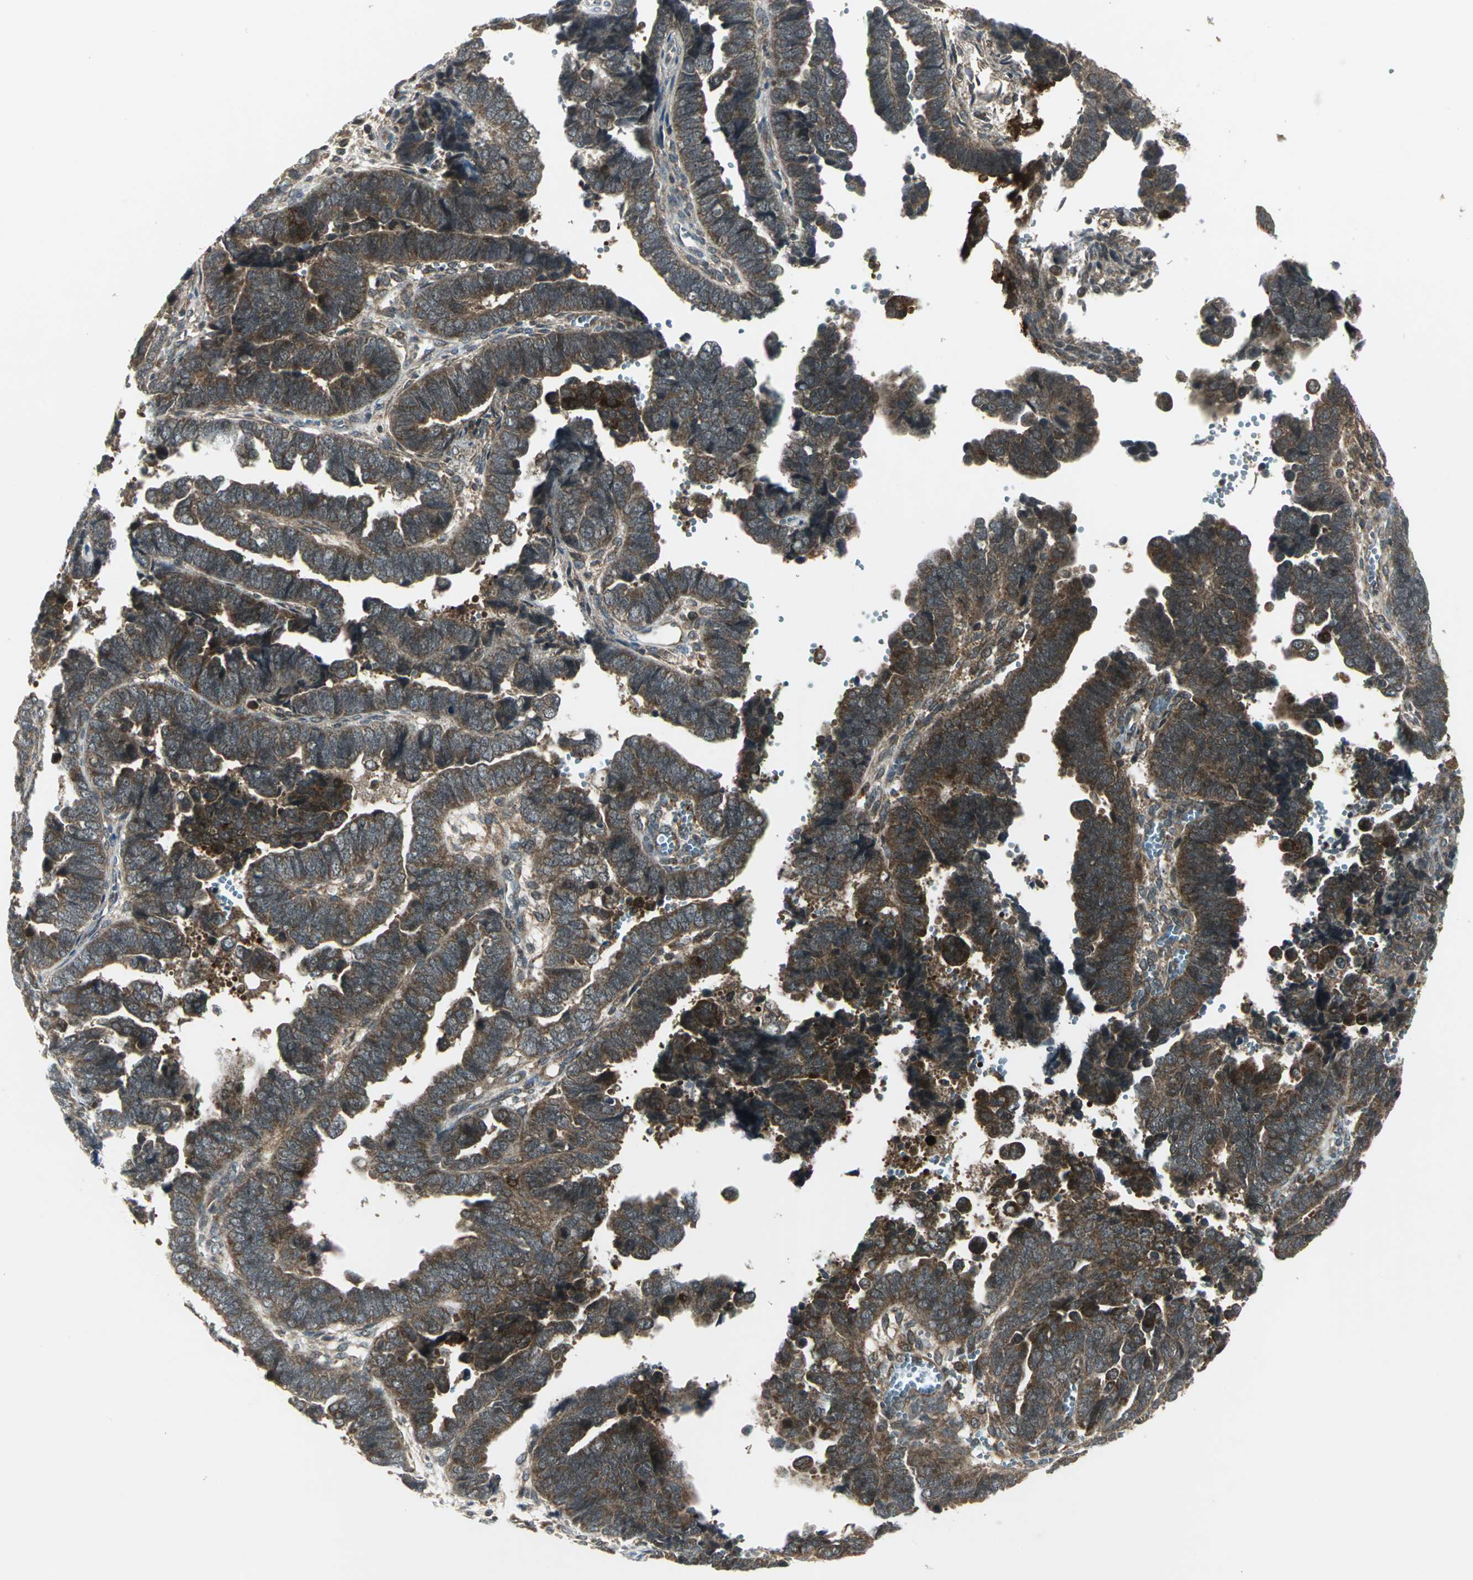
{"staining": {"intensity": "moderate", "quantity": ">75%", "location": "cytoplasmic/membranous"}, "tissue": "endometrial cancer", "cell_type": "Tumor cells", "image_type": "cancer", "snomed": [{"axis": "morphology", "description": "Adenocarcinoma, NOS"}, {"axis": "topography", "description": "Endometrium"}], "caption": "A photomicrograph of human endometrial cancer (adenocarcinoma) stained for a protein reveals moderate cytoplasmic/membranous brown staining in tumor cells.", "gene": "MAPK8IP3", "patient": {"sex": "female", "age": 75}}